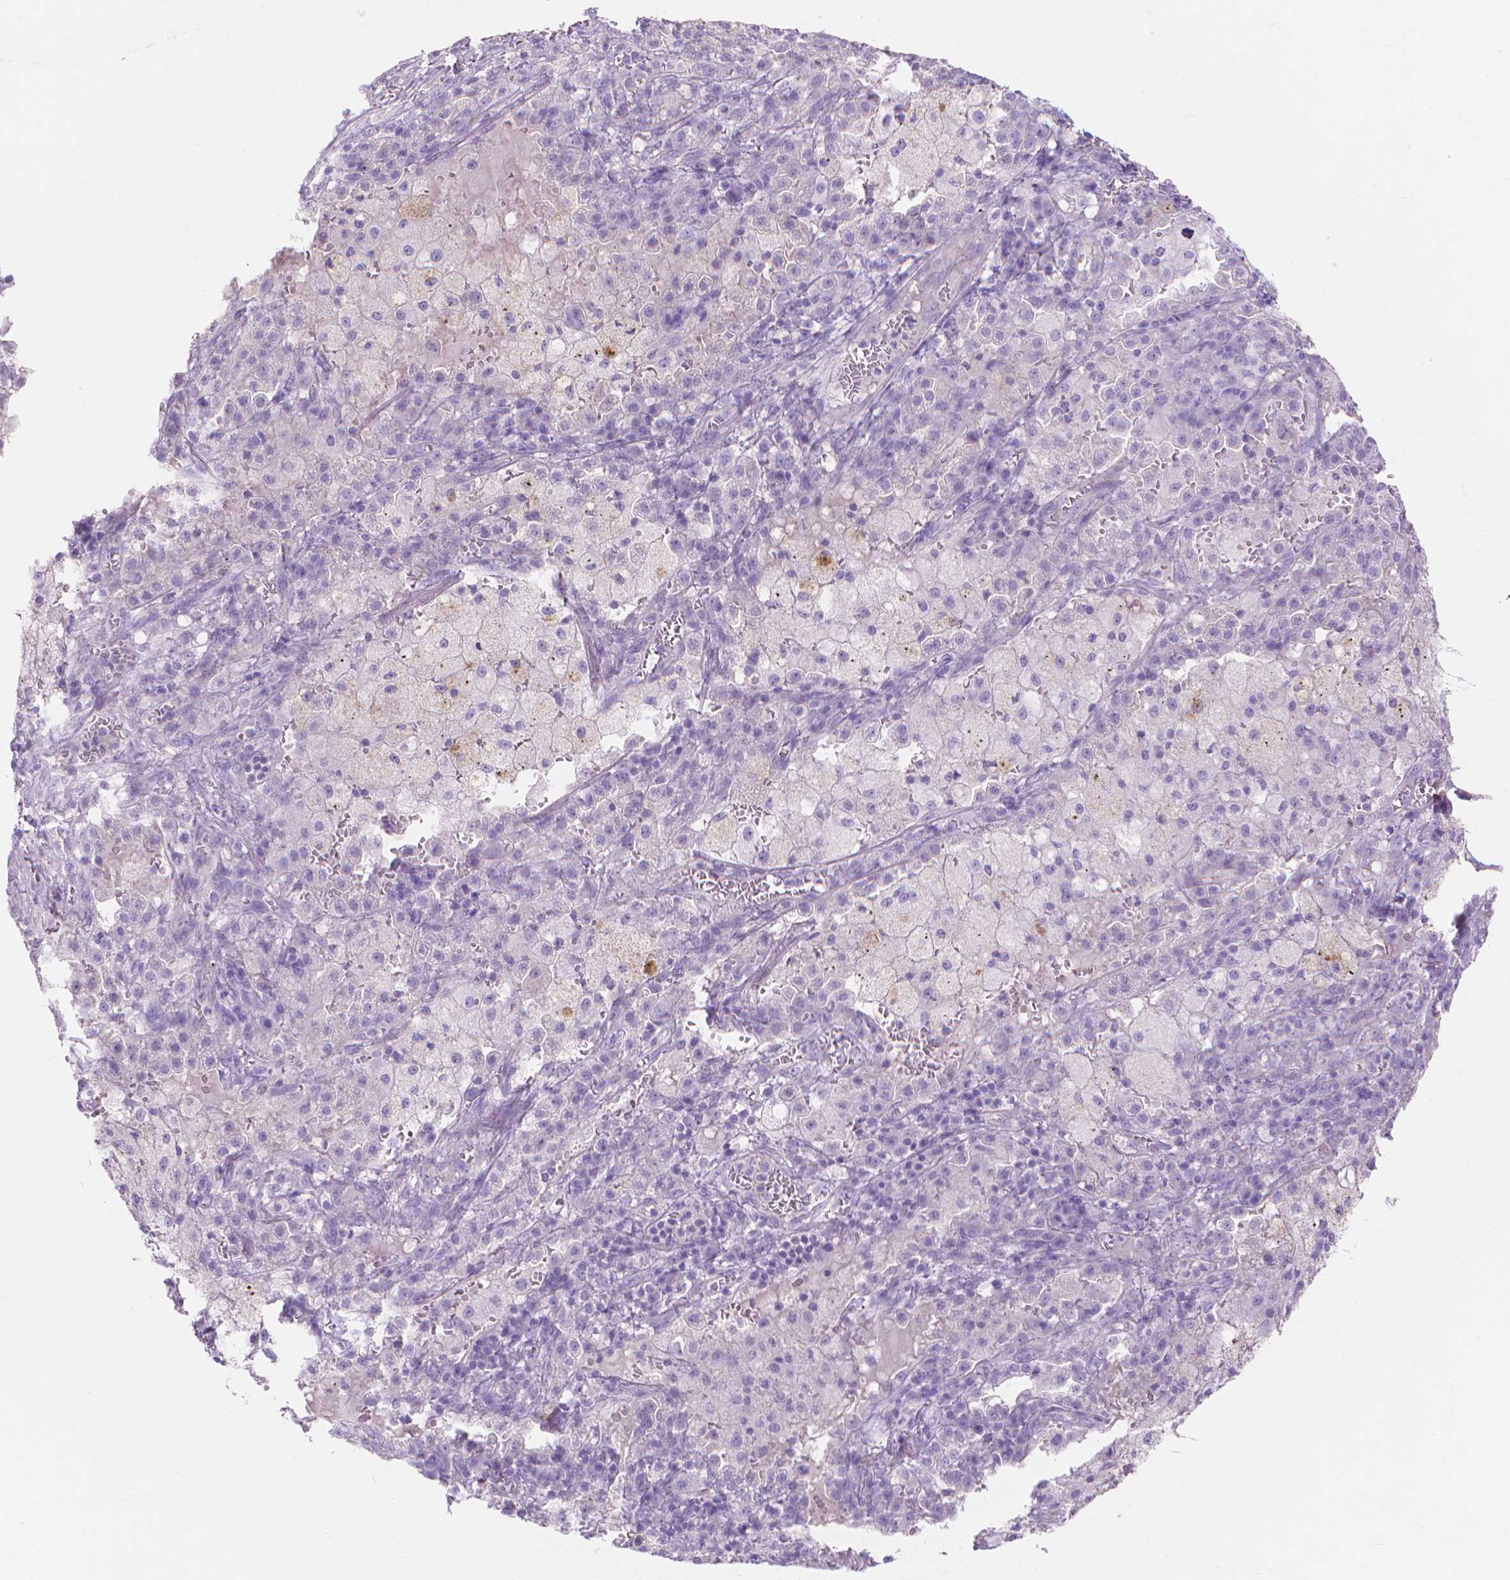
{"staining": {"intensity": "negative", "quantity": "none", "location": "none"}, "tissue": "lung cancer", "cell_type": "Tumor cells", "image_type": "cancer", "snomed": [{"axis": "morphology", "description": "Adenocarcinoma, NOS"}, {"axis": "topography", "description": "Lung"}], "caption": "Immunohistochemical staining of lung adenocarcinoma exhibits no significant staining in tumor cells.", "gene": "MBLAC1", "patient": {"sex": "male", "age": 57}}